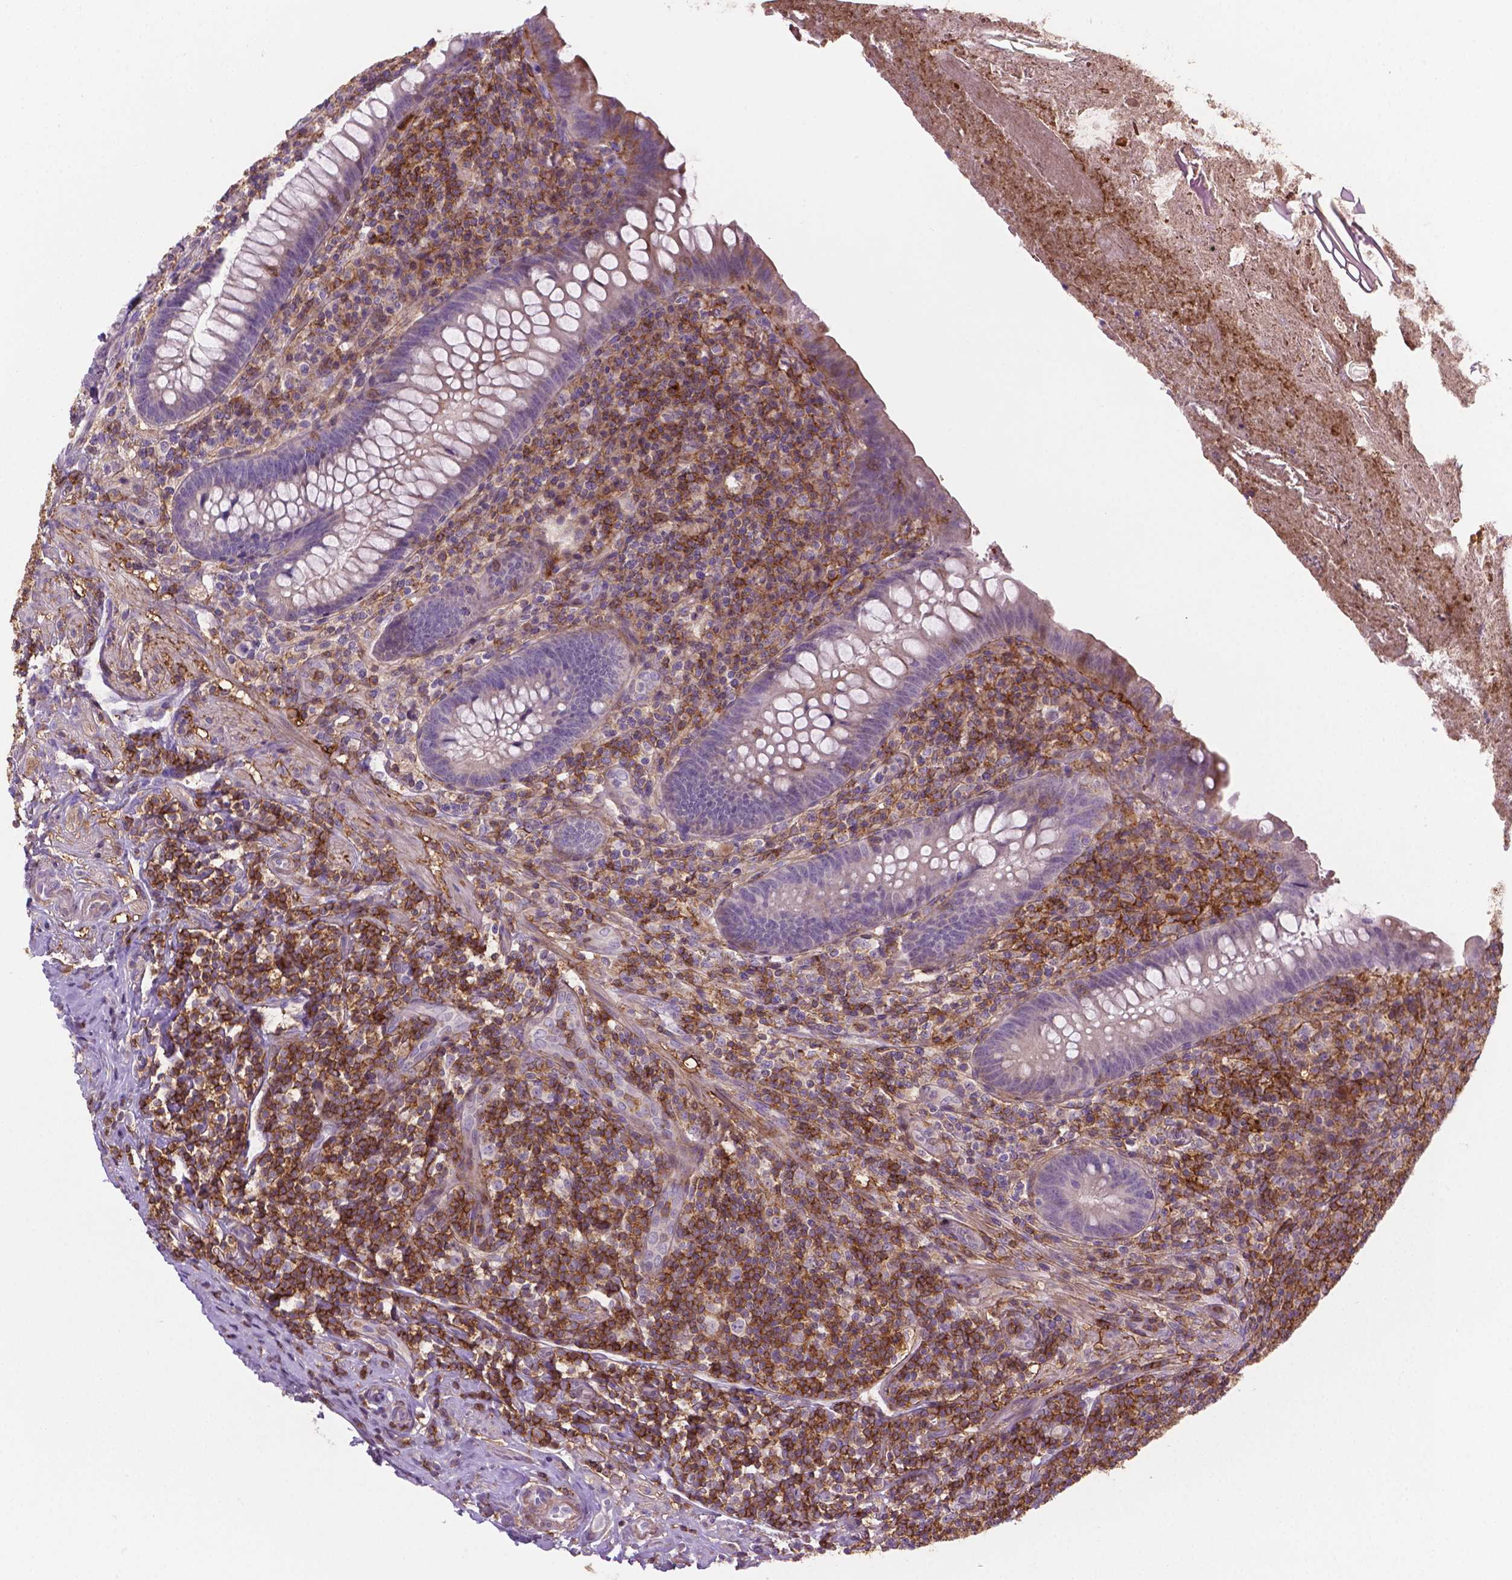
{"staining": {"intensity": "negative", "quantity": "none", "location": "none"}, "tissue": "appendix", "cell_type": "Glandular cells", "image_type": "normal", "snomed": [{"axis": "morphology", "description": "Normal tissue, NOS"}, {"axis": "topography", "description": "Appendix"}], "caption": "High power microscopy image of an immunohistochemistry (IHC) histopathology image of normal appendix, revealing no significant positivity in glandular cells. The staining was performed using DAB to visualize the protein expression in brown, while the nuclei were stained in blue with hematoxylin (Magnification: 20x).", "gene": "ACAD10", "patient": {"sex": "male", "age": 47}}